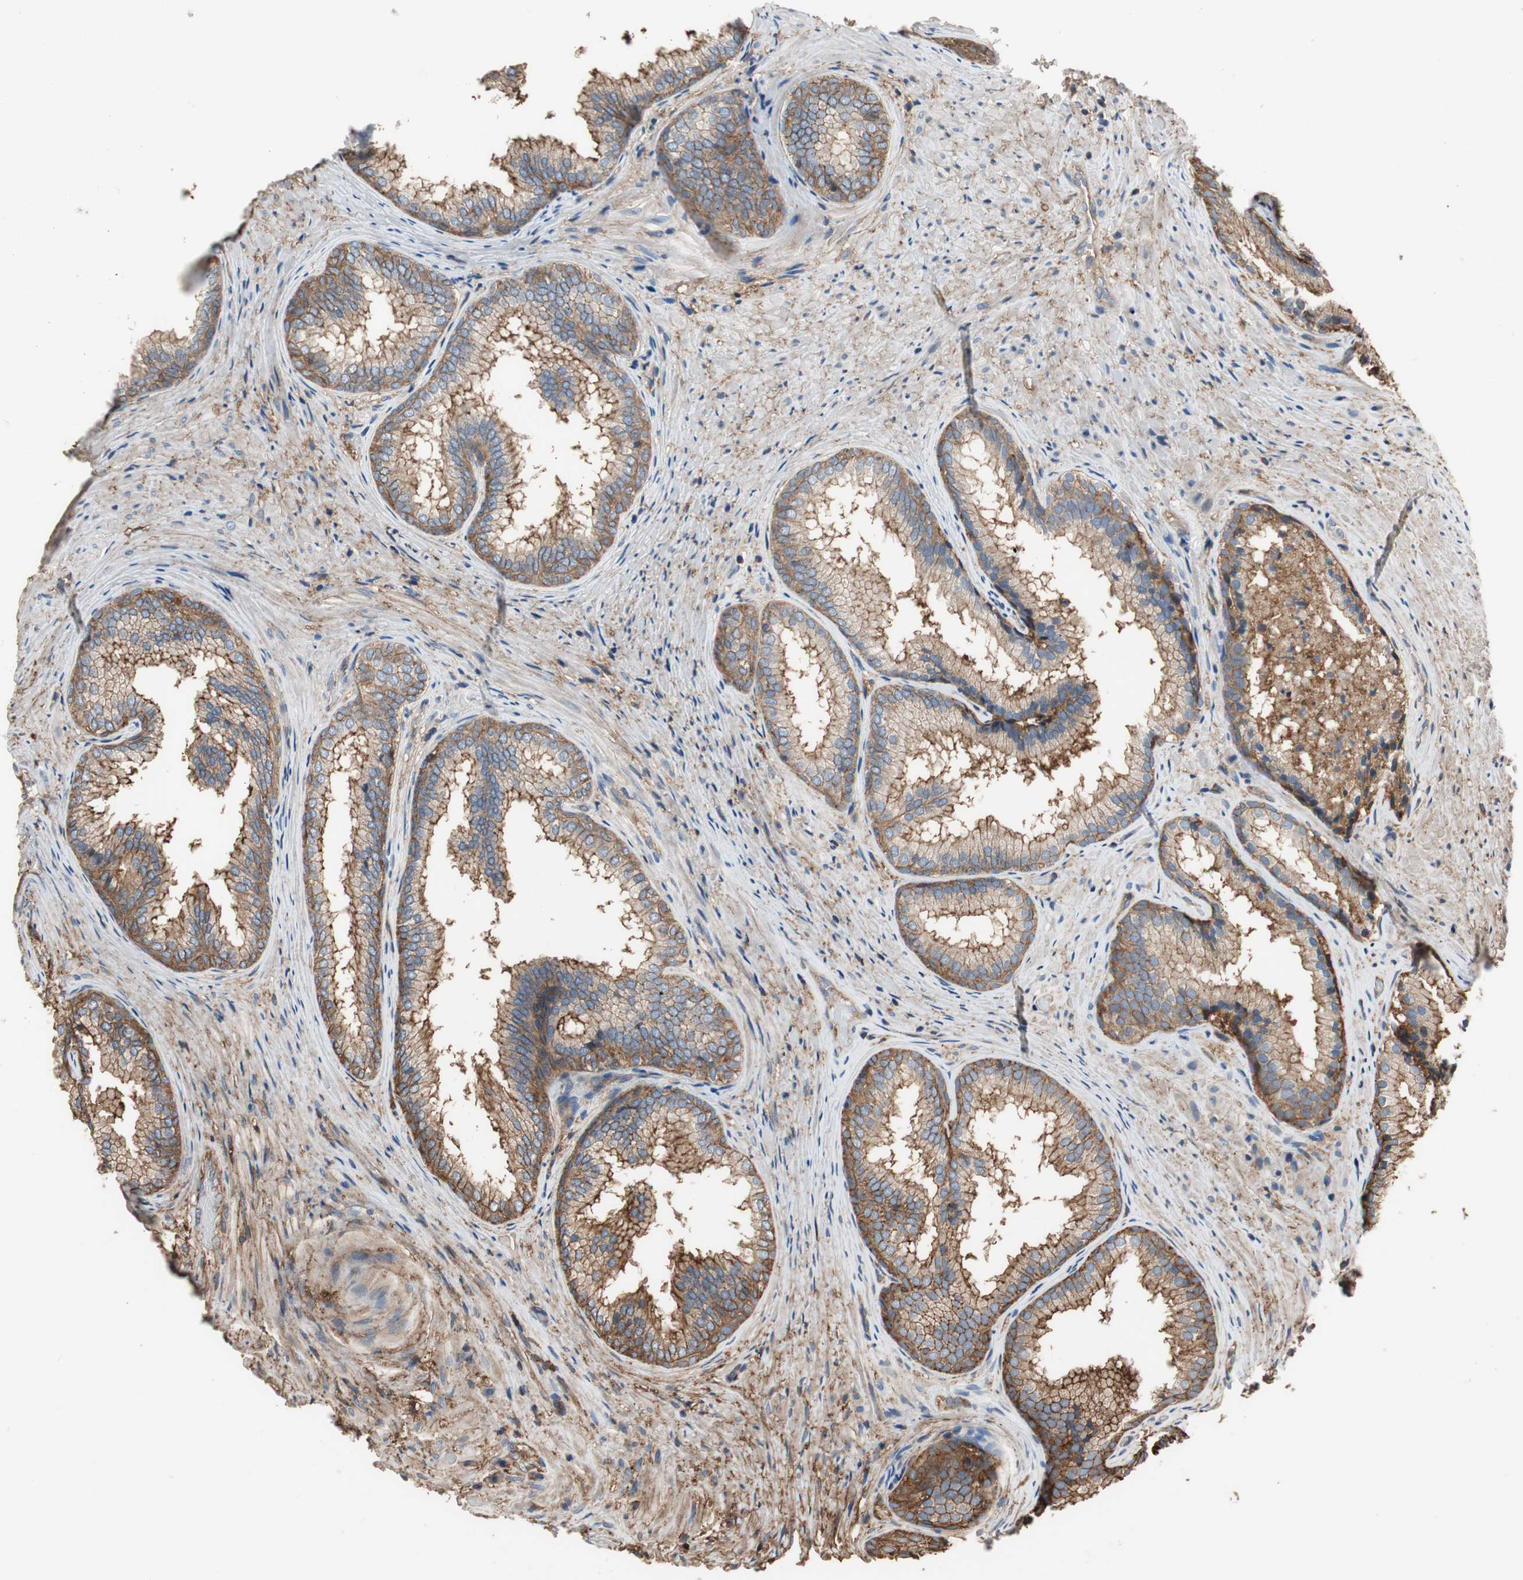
{"staining": {"intensity": "moderate", "quantity": "25%-75%", "location": "cytoplasmic/membranous"}, "tissue": "prostate", "cell_type": "Glandular cells", "image_type": "normal", "snomed": [{"axis": "morphology", "description": "Normal tissue, NOS"}, {"axis": "topography", "description": "Prostate"}], "caption": "IHC (DAB) staining of benign human prostate exhibits moderate cytoplasmic/membranous protein positivity in approximately 25%-75% of glandular cells.", "gene": "IL1RL1", "patient": {"sex": "male", "age": 76}}